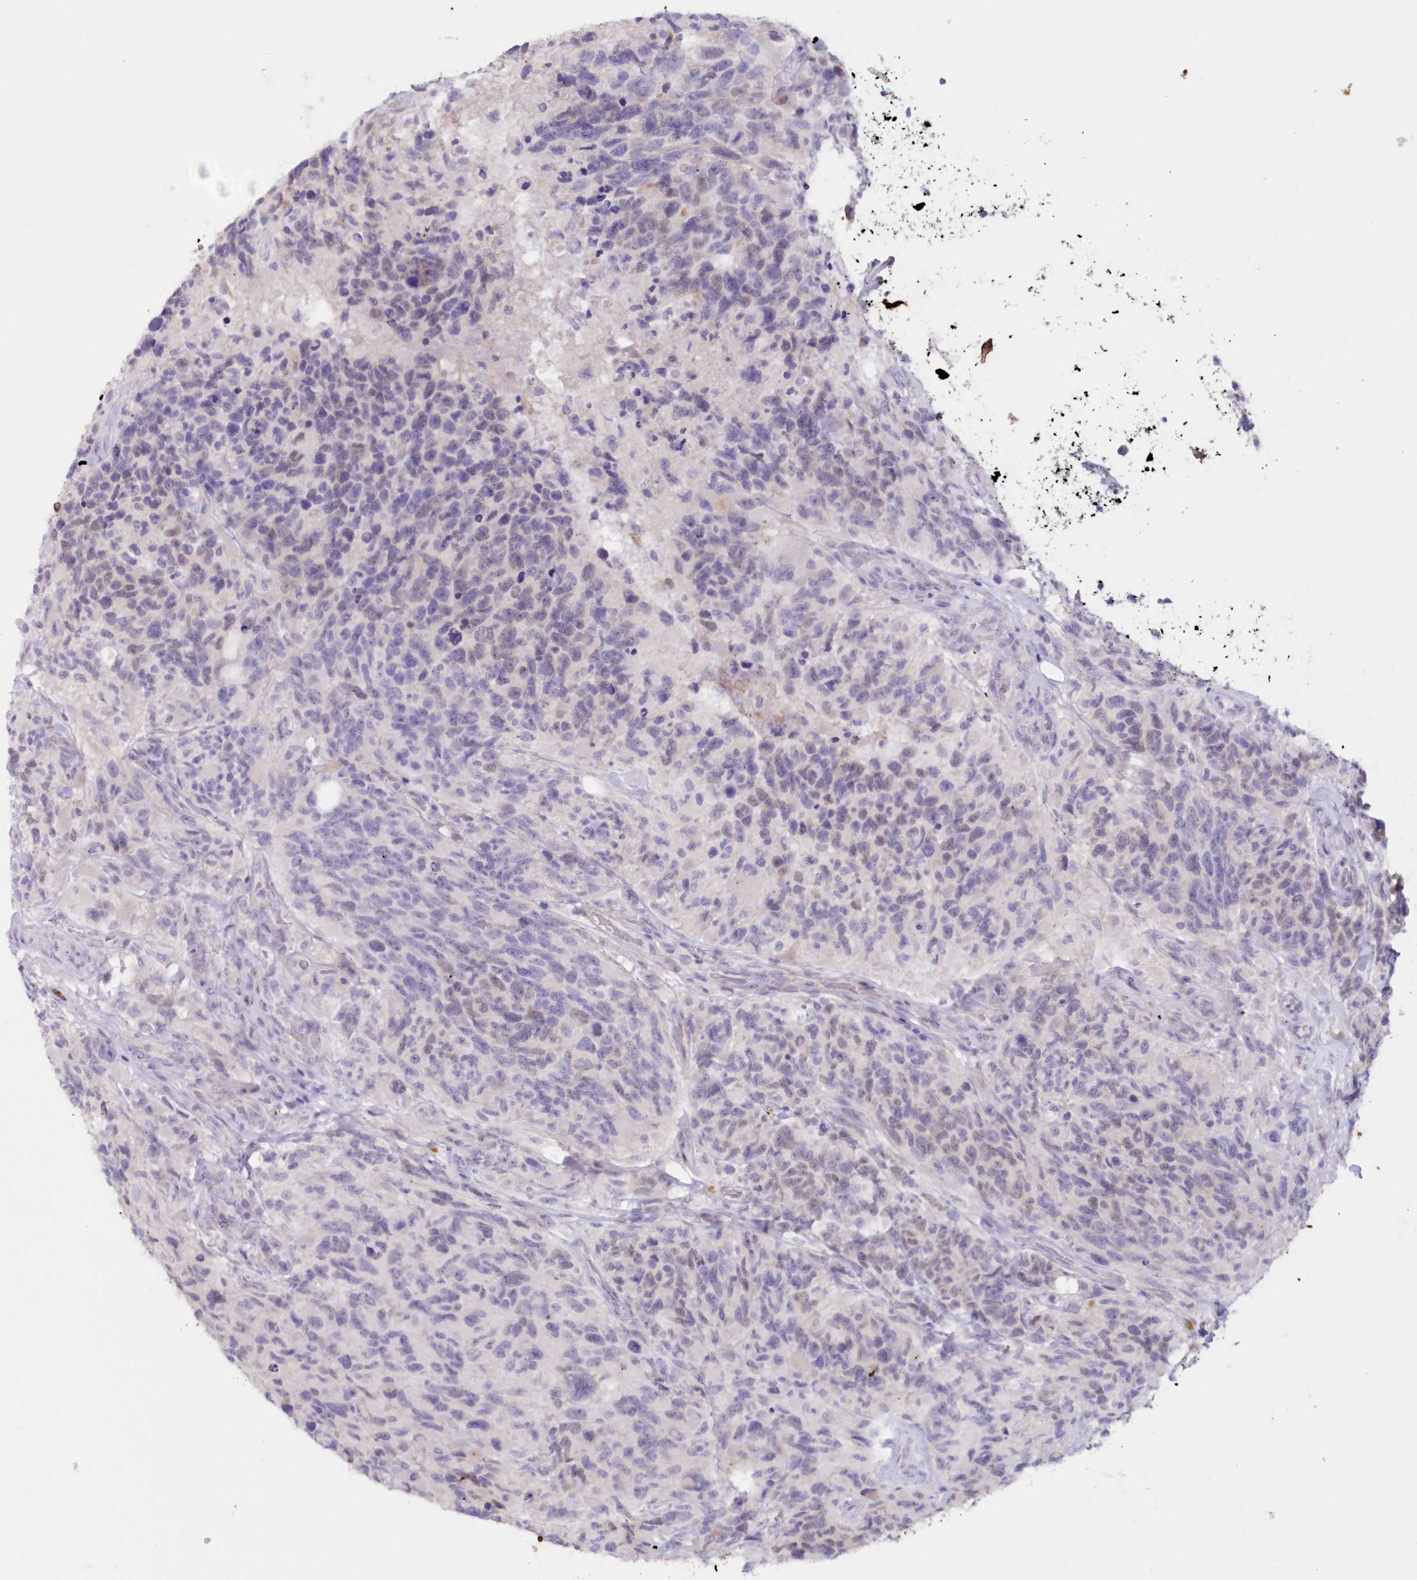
{"staining": {"intensity": "negative", "quantity": "none", "location": "none"}, "tissue": "glioma", "cell_type": "Tumor cells", "image_type": "cancer", "snomed": [{"axis": "morphology", "description": "Glioma, malignant, High grade"}, {"axis": "topography", "description": "Brain"}], "caption": "This is an immunohistochemistry (IHC) photomicrograph of malignant glioma (high-grade). There is no positivity in tumor cells.", "gene": "SNED1", "patient": {"sex": "male", "age": 69}}